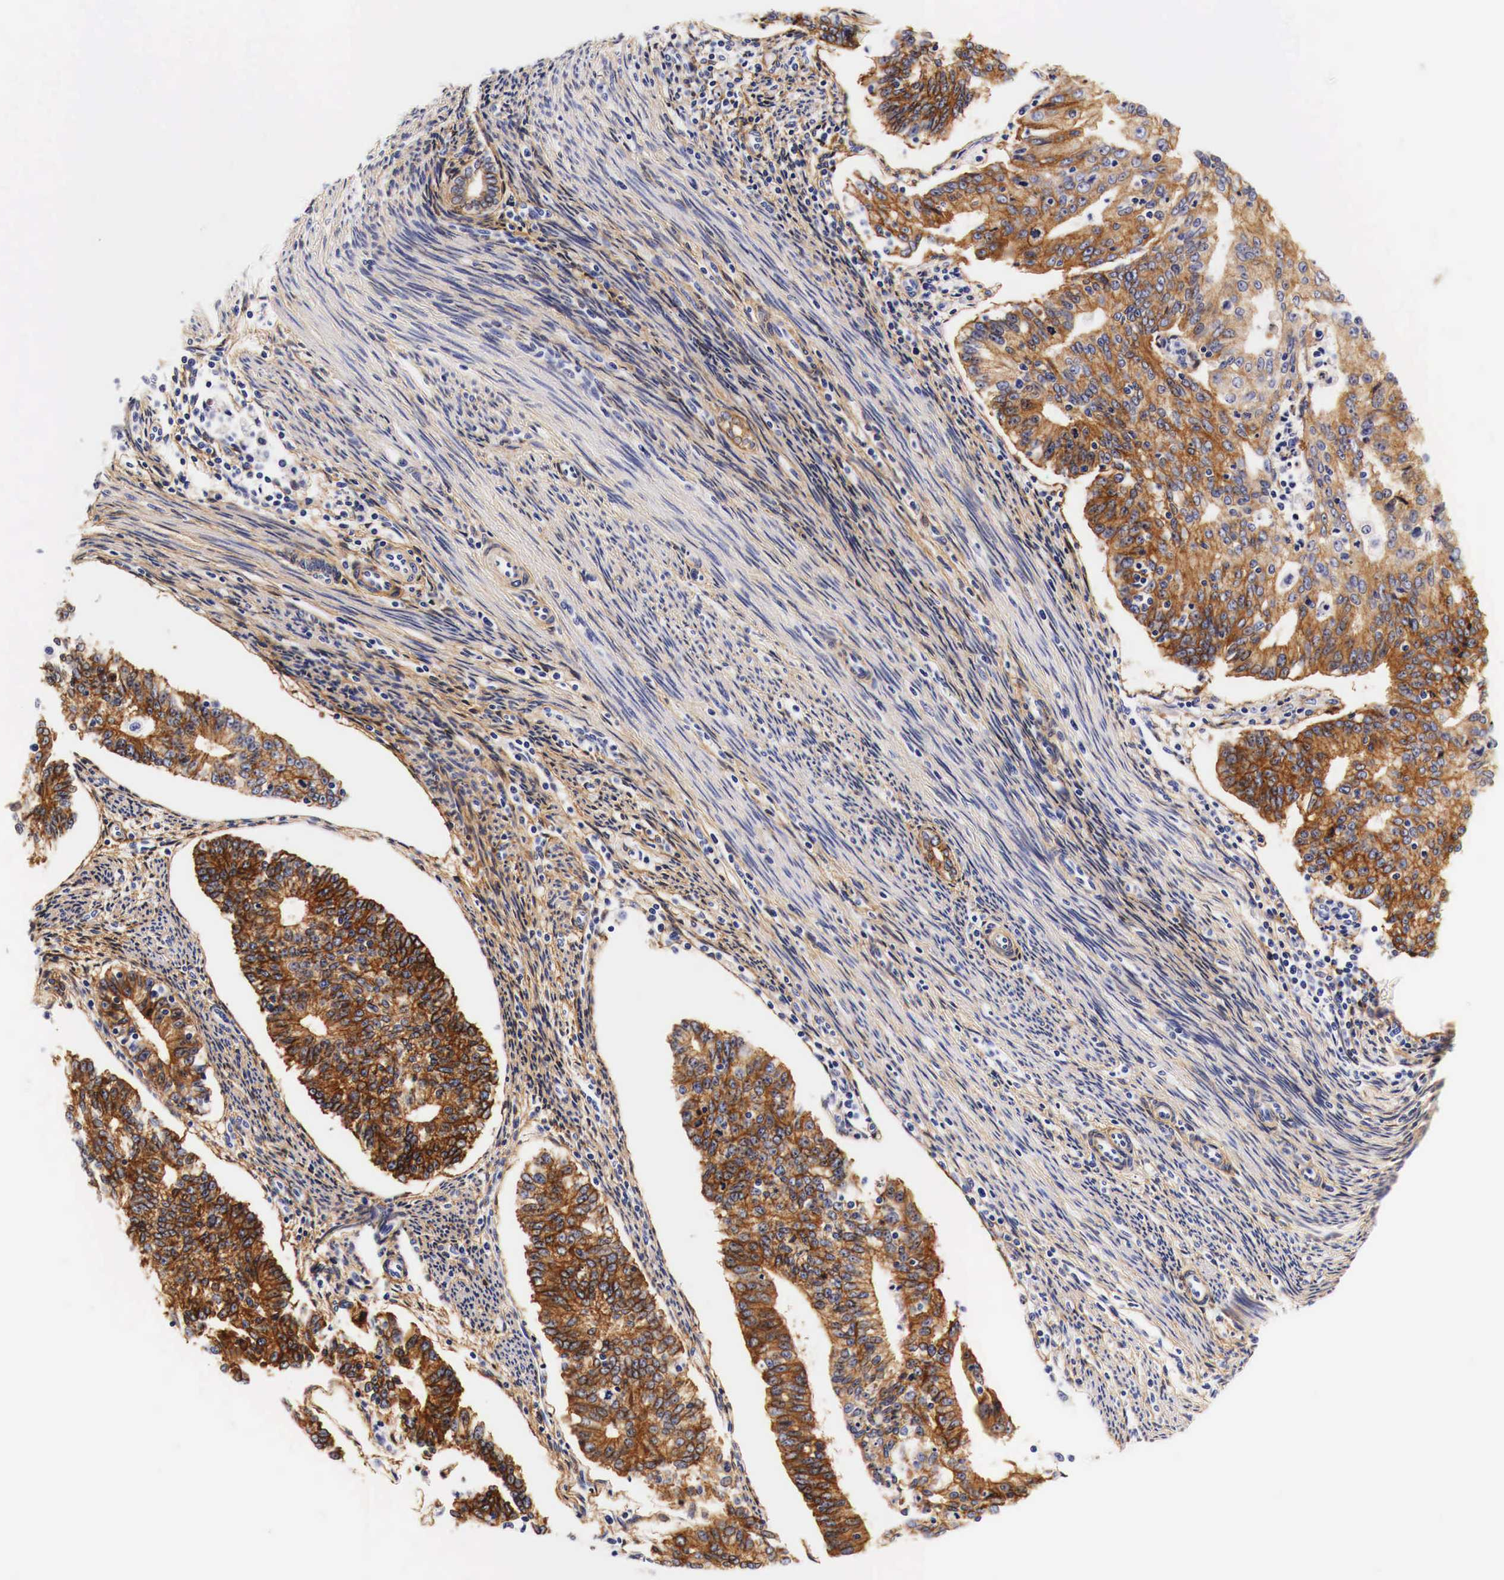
{"staining": {"intensity": "weak", "quantity": ">75%", "location": "cytoplasmic/membranous"}, "tissue": "endometrial cancer", "cell_type": "Tumor cells", "image_type": "cancer", "snomed": [{"axis": "morphology", "description": "Adenocarcinoma, NOS"}, {"axis": "topography", "description": "Endometrium"}], "caption": "Tumor cells display weak cytoplasmic/membranous expression in about >75% of cells in endometrial cancer.", "gene": "EGFR", "patient": {"sex": "female", "age": 56}}